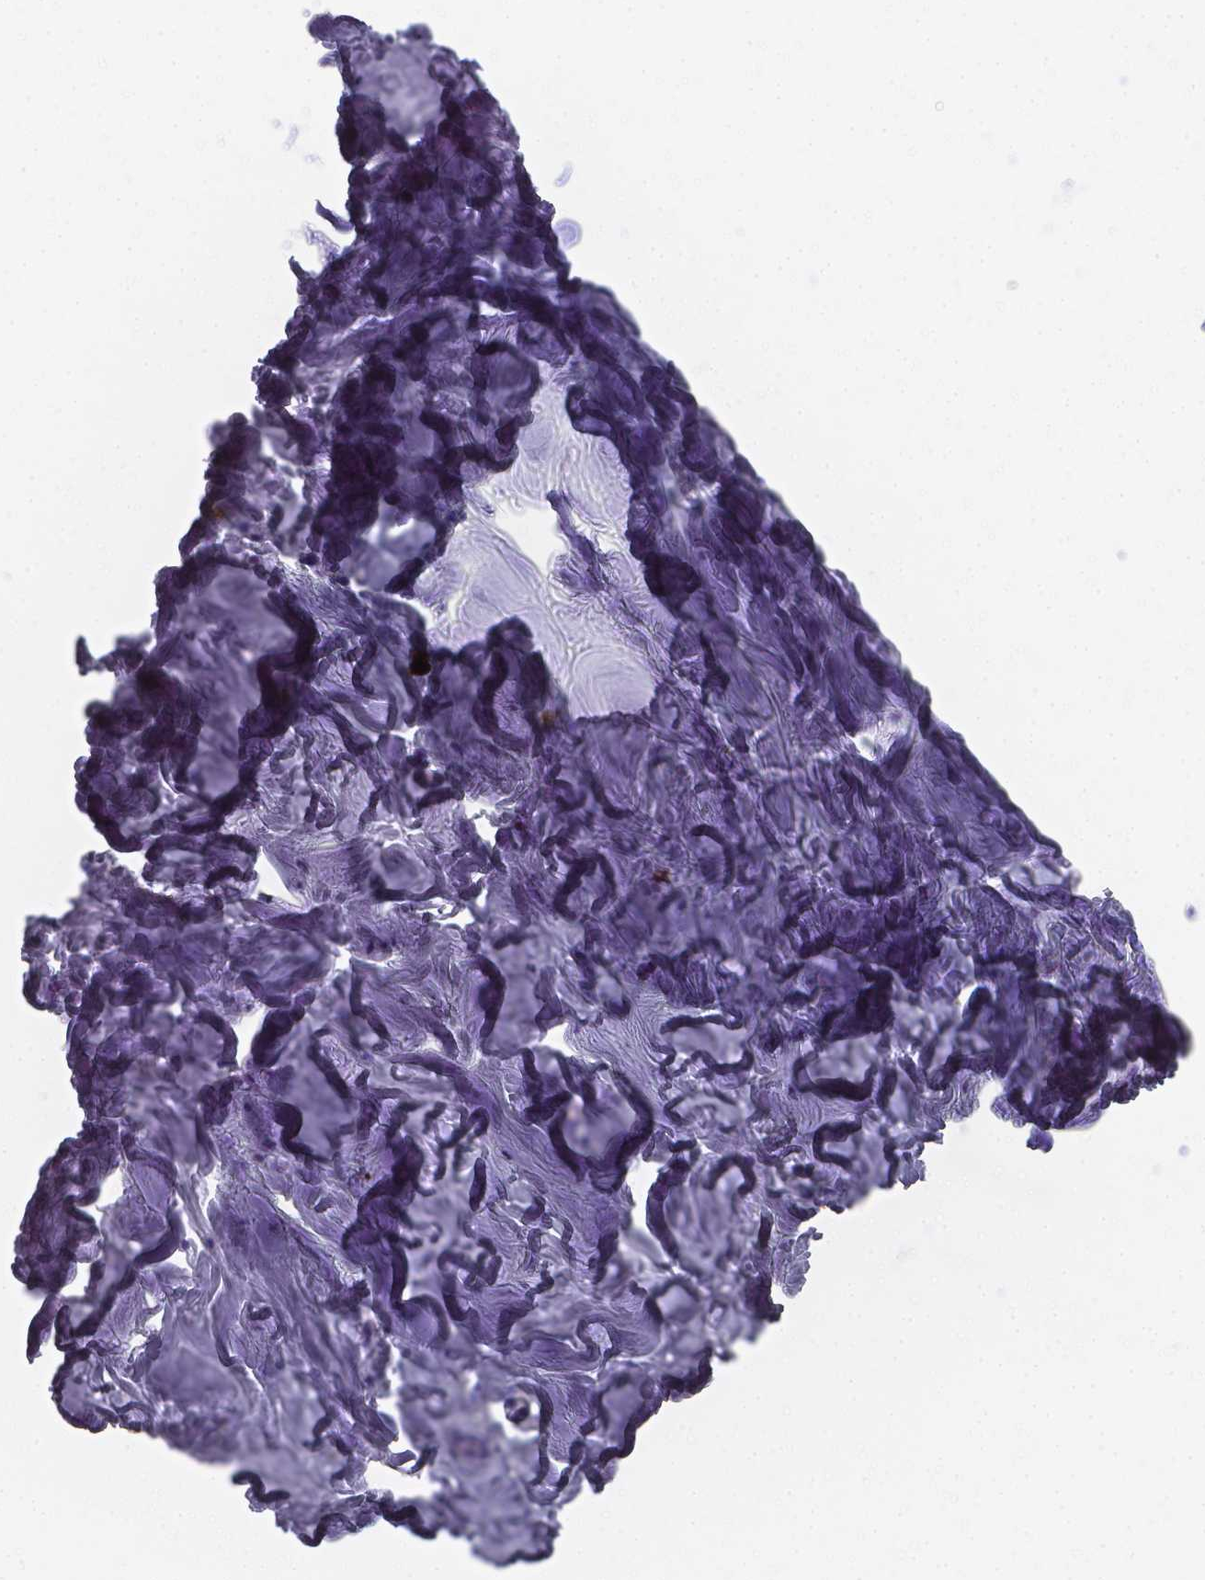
{"staining": {"intensity": "negative", "quantity": "none", "location": "none"}, "tissue": "breast", "cell_type": "Adipocytes", "image_type": "normal", "snomed": [{"axis": "morphology", "description": "Normal tissue, NOS"}, {"axis": "topography", "description": "Breast"}], "caption": "IHC micrograph of normal breast: human breast stained with DAB (3,3'-diaminobenzidine) demonstrates no significant protein expression in adipocytes. (DAB immunohistochemistry (IHC) visualized using brightfield microscopy, high magnification).", "gene": "LRRC73", "patient": {"sex": "female", "age": 27}}